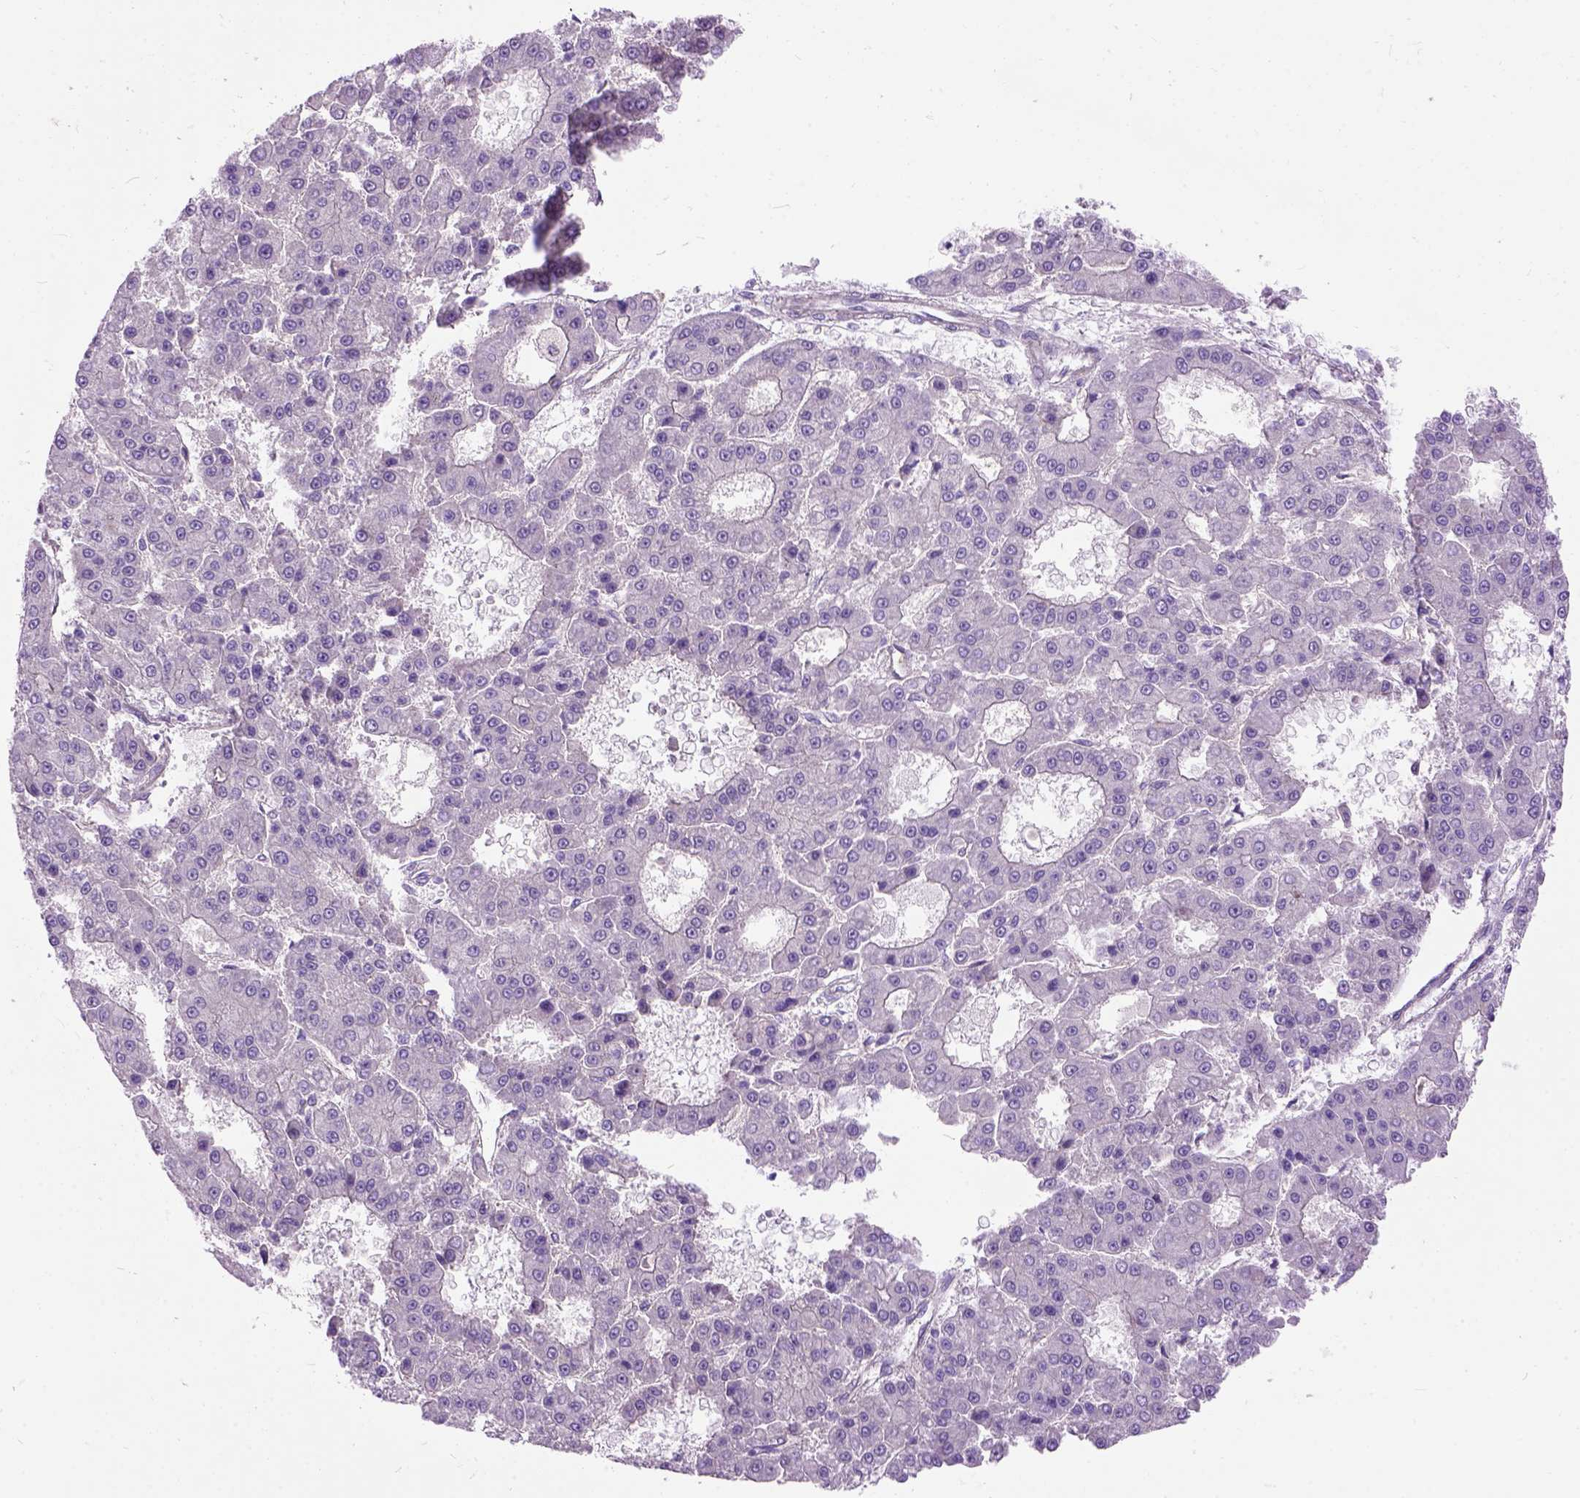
{"staining": {"intensity": "negative", "quantity": "none", "location": "none"}, "tissue": "liver cancer", "cell_type": "Tumor cells", "image_type": "cancer", "snomed": [{"axis": "morphology", "description": "Carcinoma, Hepatocellular, NOS"}, {"axis": "topography", "description": "Liver"}], "caption": "This is a image of immunohistochemistry (IHC) staining of liver hepatocellular carcinoma, which shows no positivity in tumor cells.", "gene": "MAPT", "patient": {"sex": "male", "age": 70}}